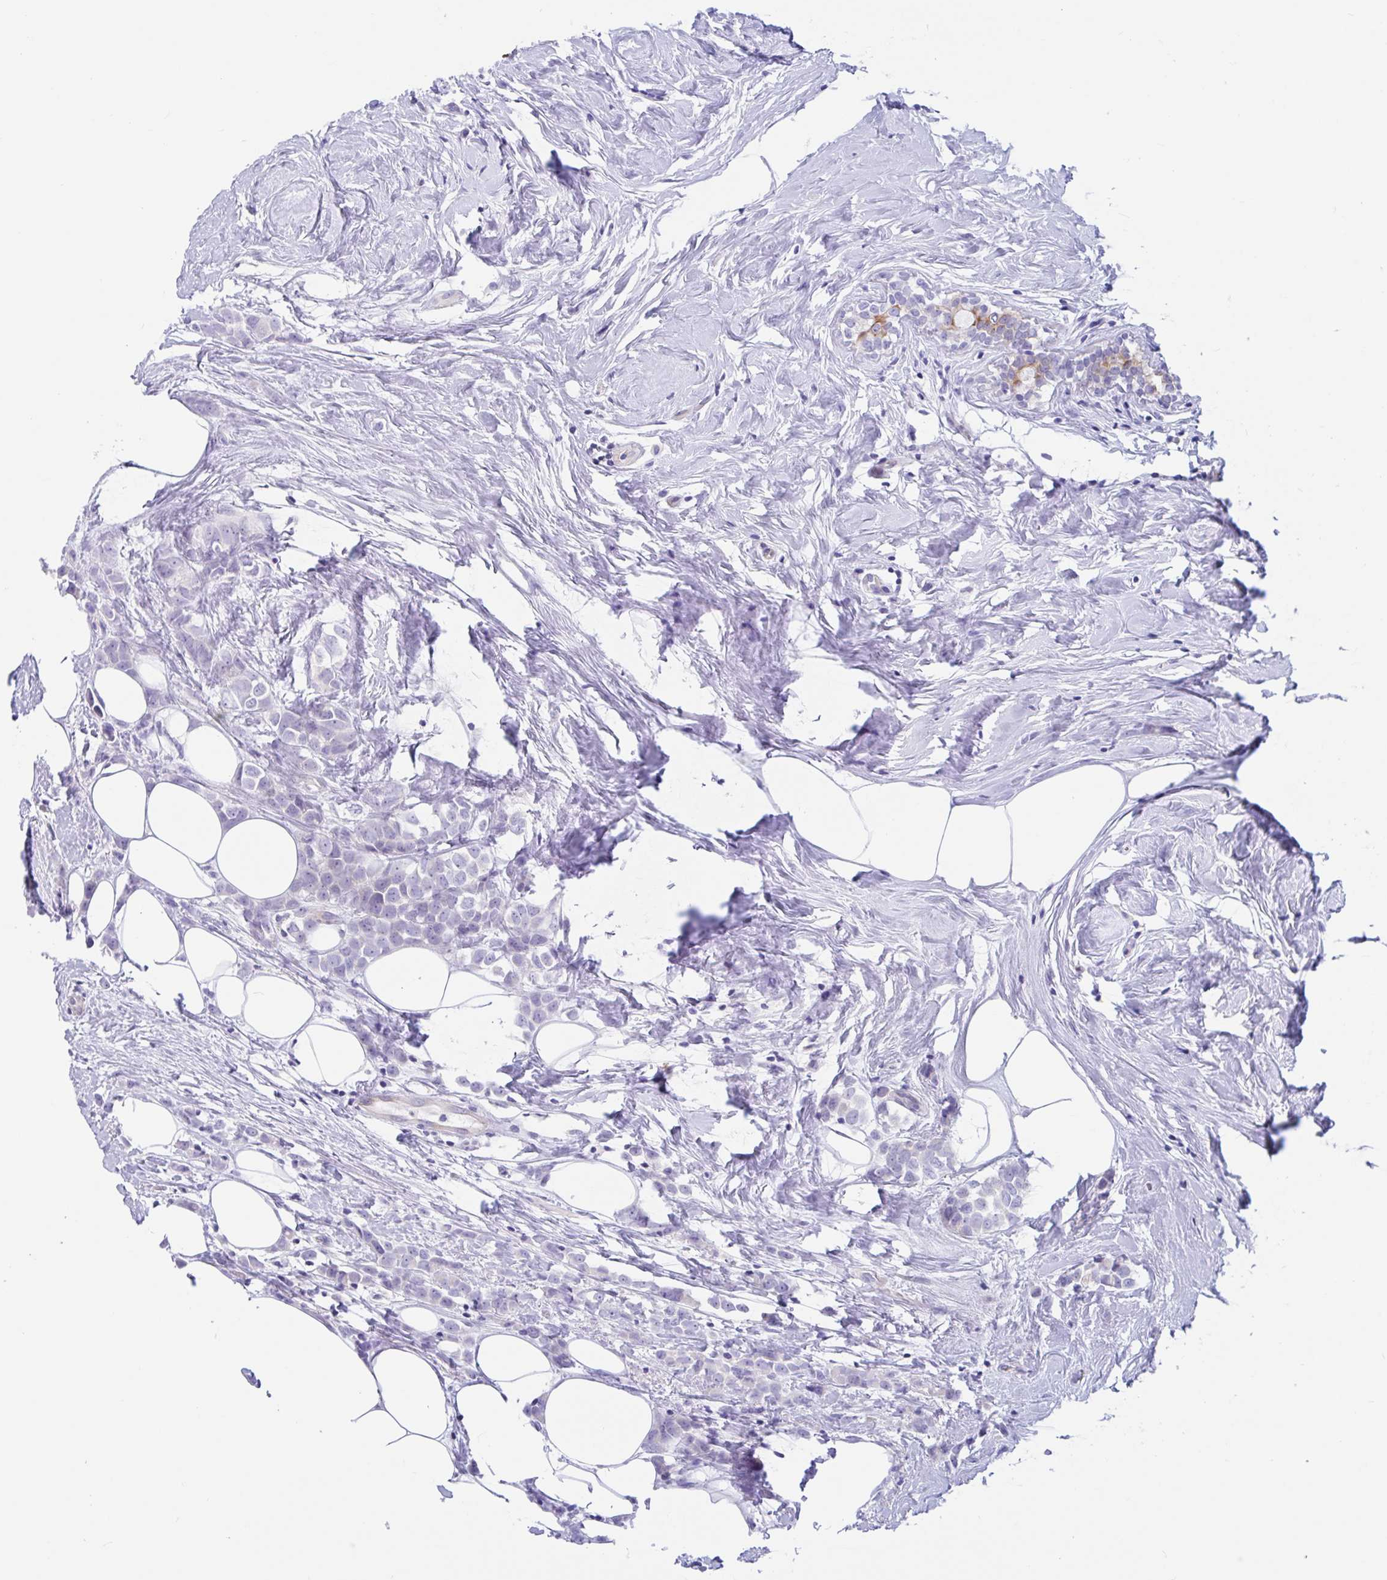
{"staining": {"intensity": "negative", "quantity": "none", "location": "none"}, "tissue": "breast cancer", "cell_type": "Tumor cells", "image_type": "cancer", "snomed": [{"axis": "morphology", "description": "Duct carcinoma"}, {"axis": "topography", "description": "Breast"}], "caption": "Immunohistochemistry (IHC) photomicrograph of neoplastic tissue: human breast cancer (intraductal carcinoma) stained with DAB (3,3'-diaminobenzidine) displays no significant protein staining in tumor cells.", "gene": "OR6N2", "patient": {"sex": "female", "age": 80}}